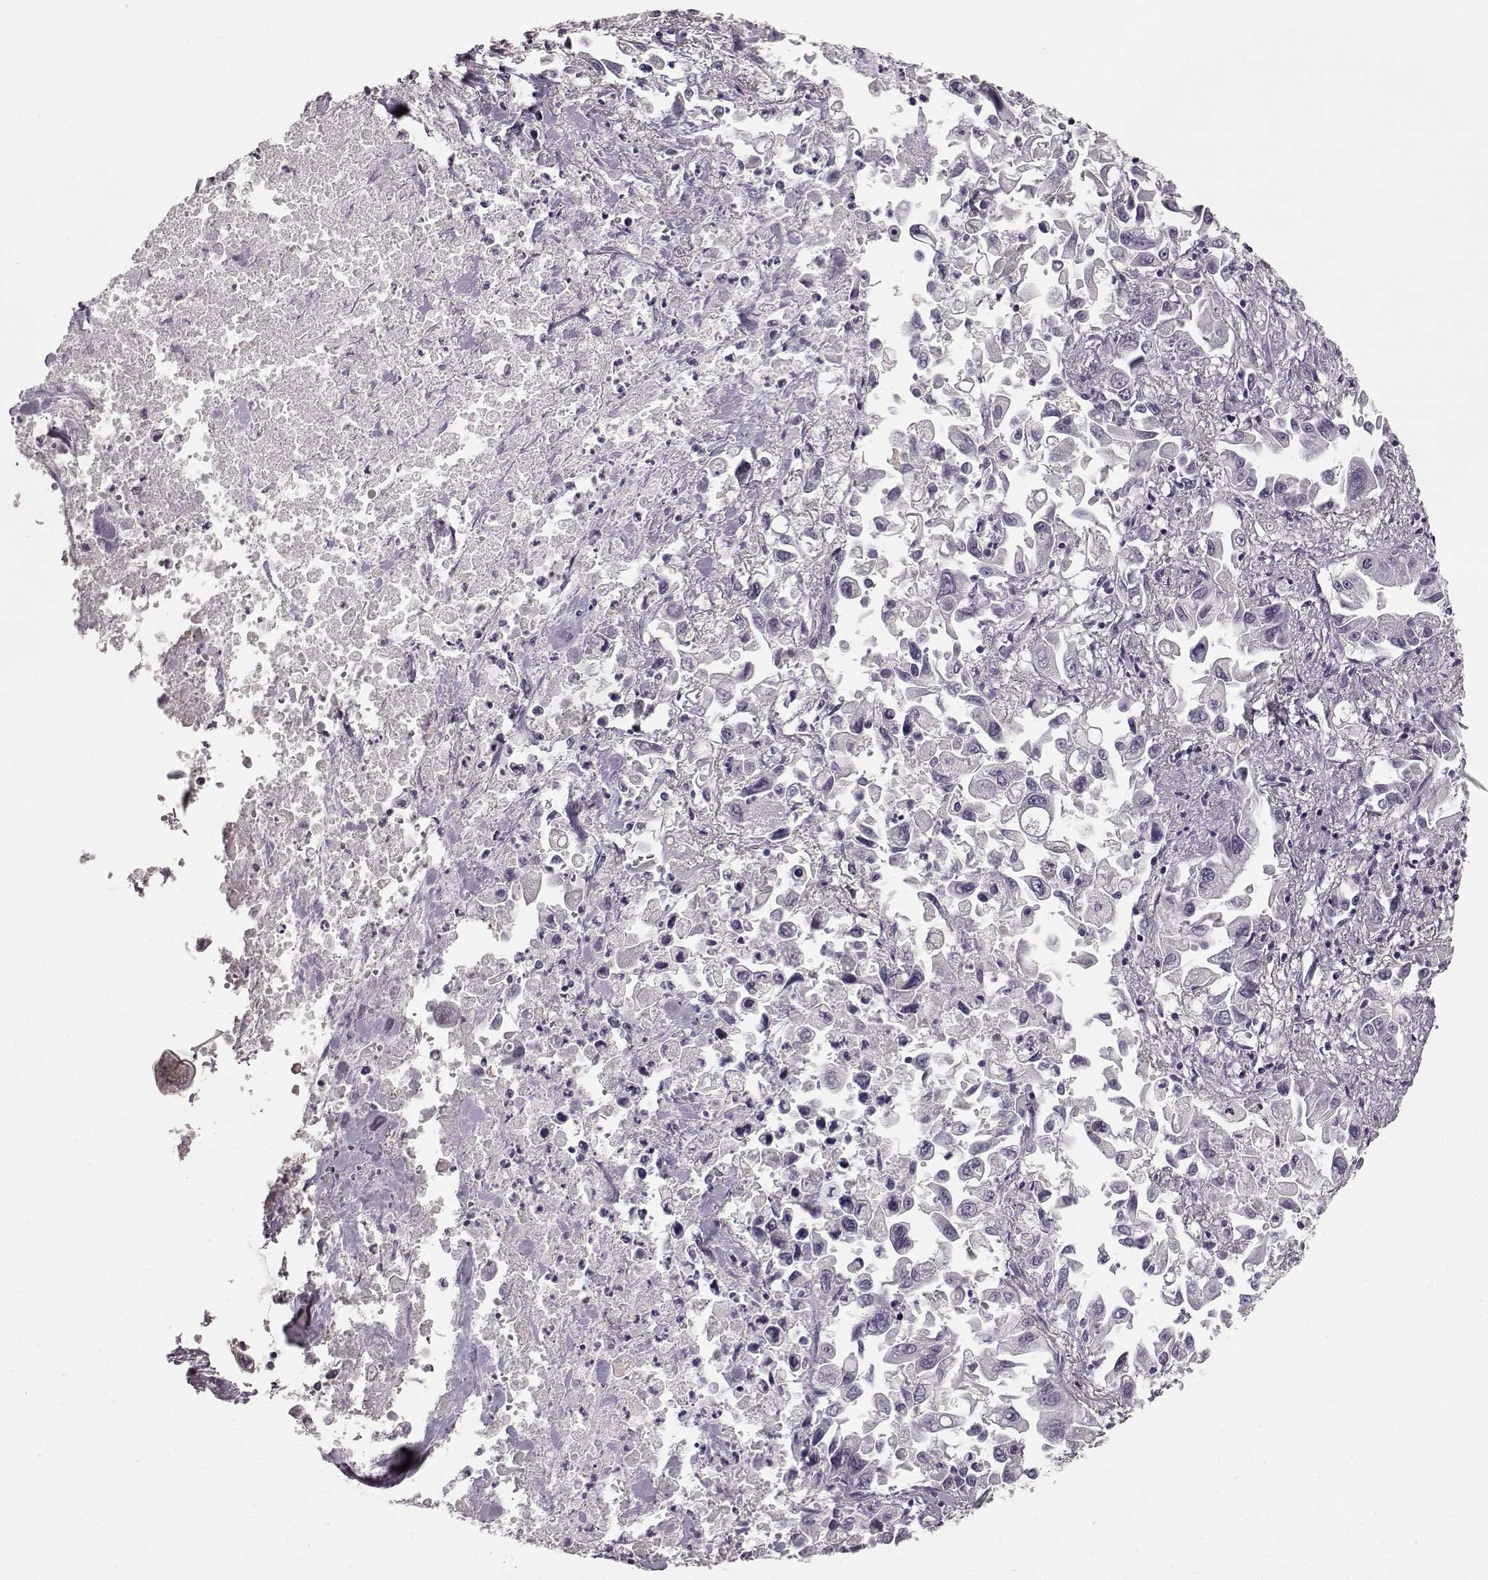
{"staining": {"intensity": "negative", "quantity": "none", "location": "none"}, "tissue": "pancreatic cancer", "cell_type": "Tumor cells", "image_type": "cancer", "snomed": [{"axis": "morphology", "description": "Adenocarcinoma, NOS"}, {"axis": "topography", "description": "Pancreas"}], "caption": "Tumor cells show no significant protein positivity in pancreatic cancer. (DAB IHC with hematoxylin counter stain).", "gene": "GPR50", "patient": {"sex": "female", "age": 83}}